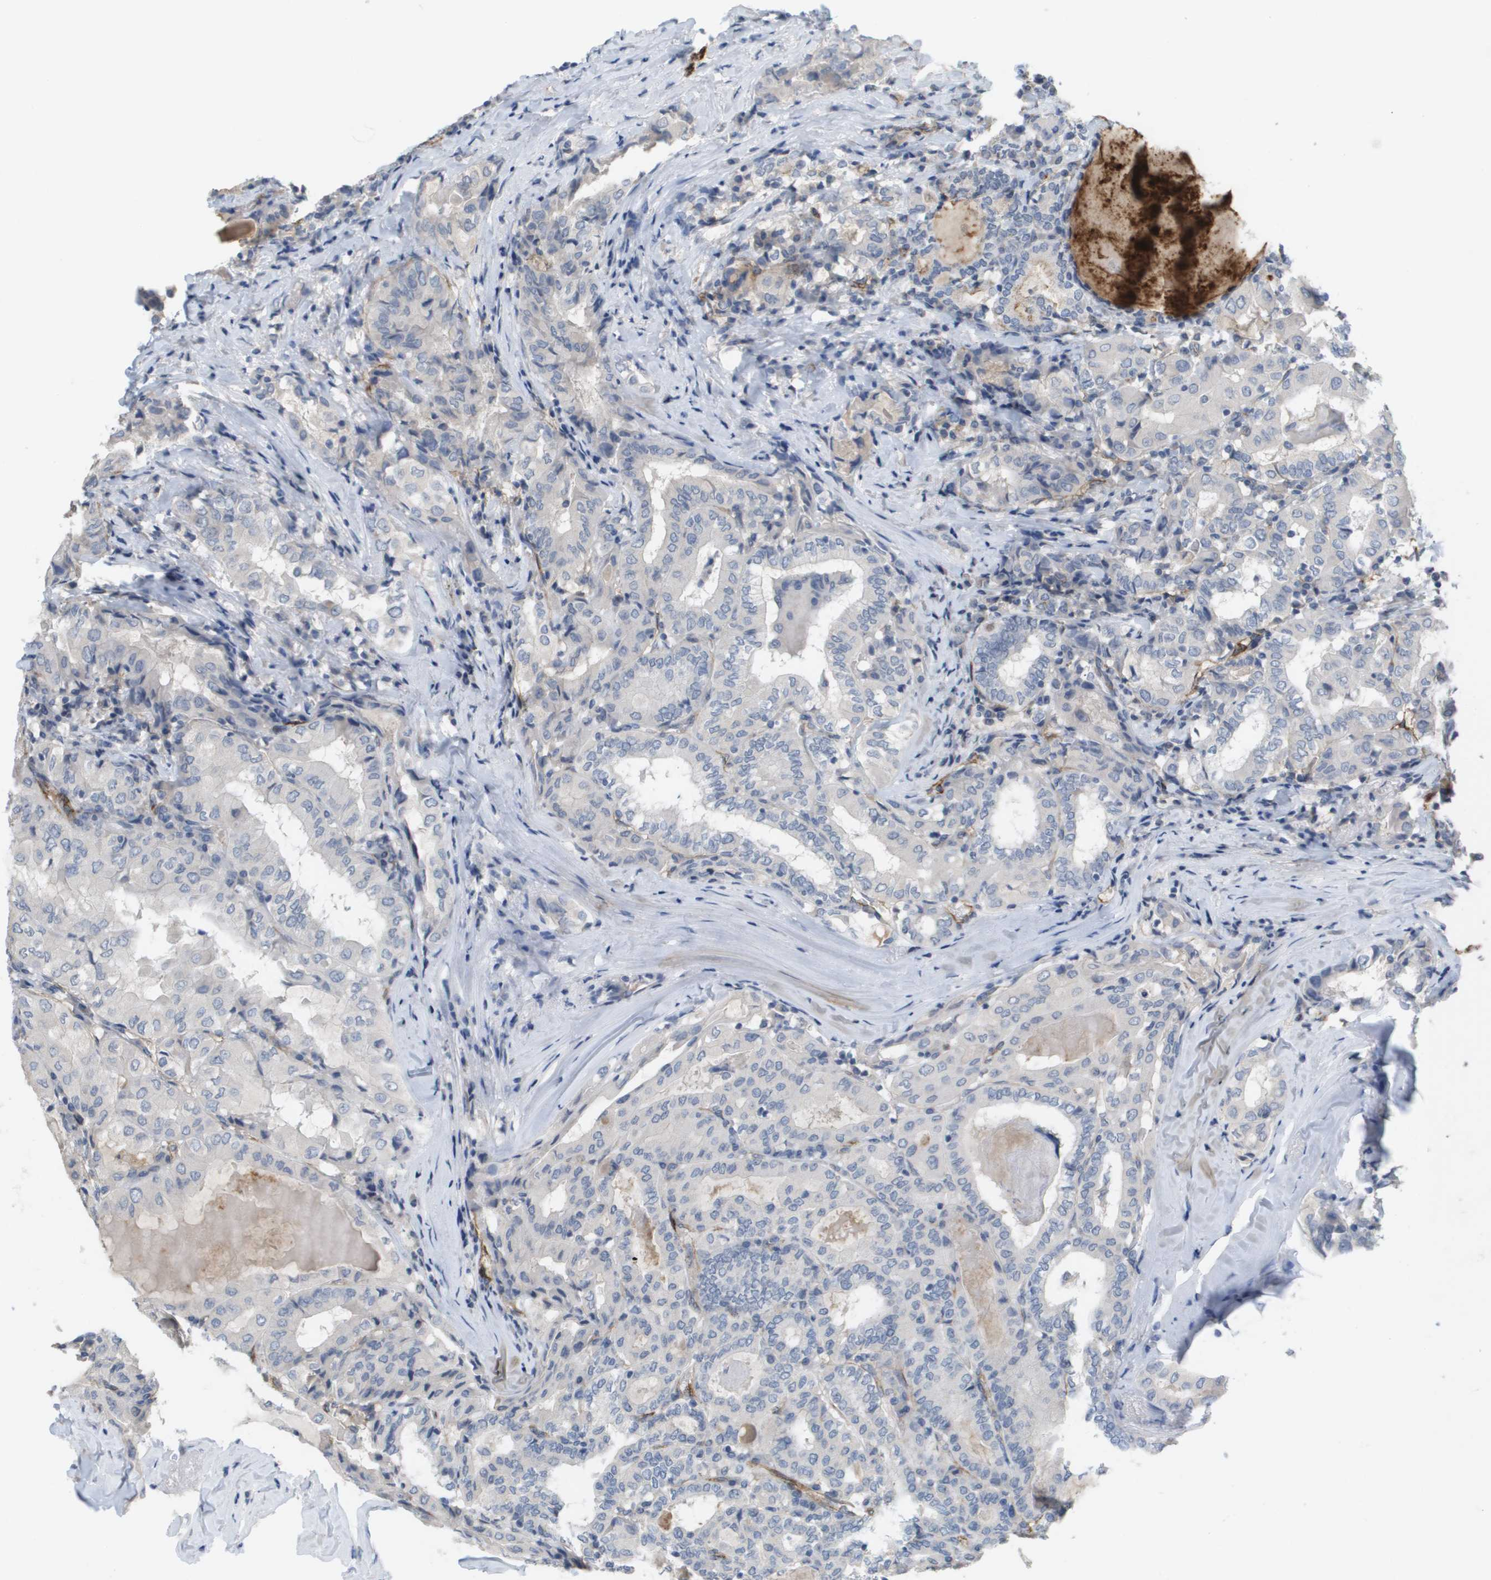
{"staining": {"intensity": "negative", "quantity": "none", "location": "none"}, "tissue": "thyroid cancer", "cell_type": "Tumor cells", "image_type": "cancer", "snomed": [{"axis": "morphology", "description": "Papillary adenocarcinoma, NOS"}, {"axis": "topography", "description": "Thyroid gland"}], "caption": "High magnification brightfield microscopy of papillary adenocarcinoma (thyroid) stained with DAB (3,3'-diaminobenzidine) (brown) and counterstained with hematoxylin (blue): tumor cells show no significant positivity.", "gene": "ANGPT2", "patient": {"sex": "female", "age": 42}}